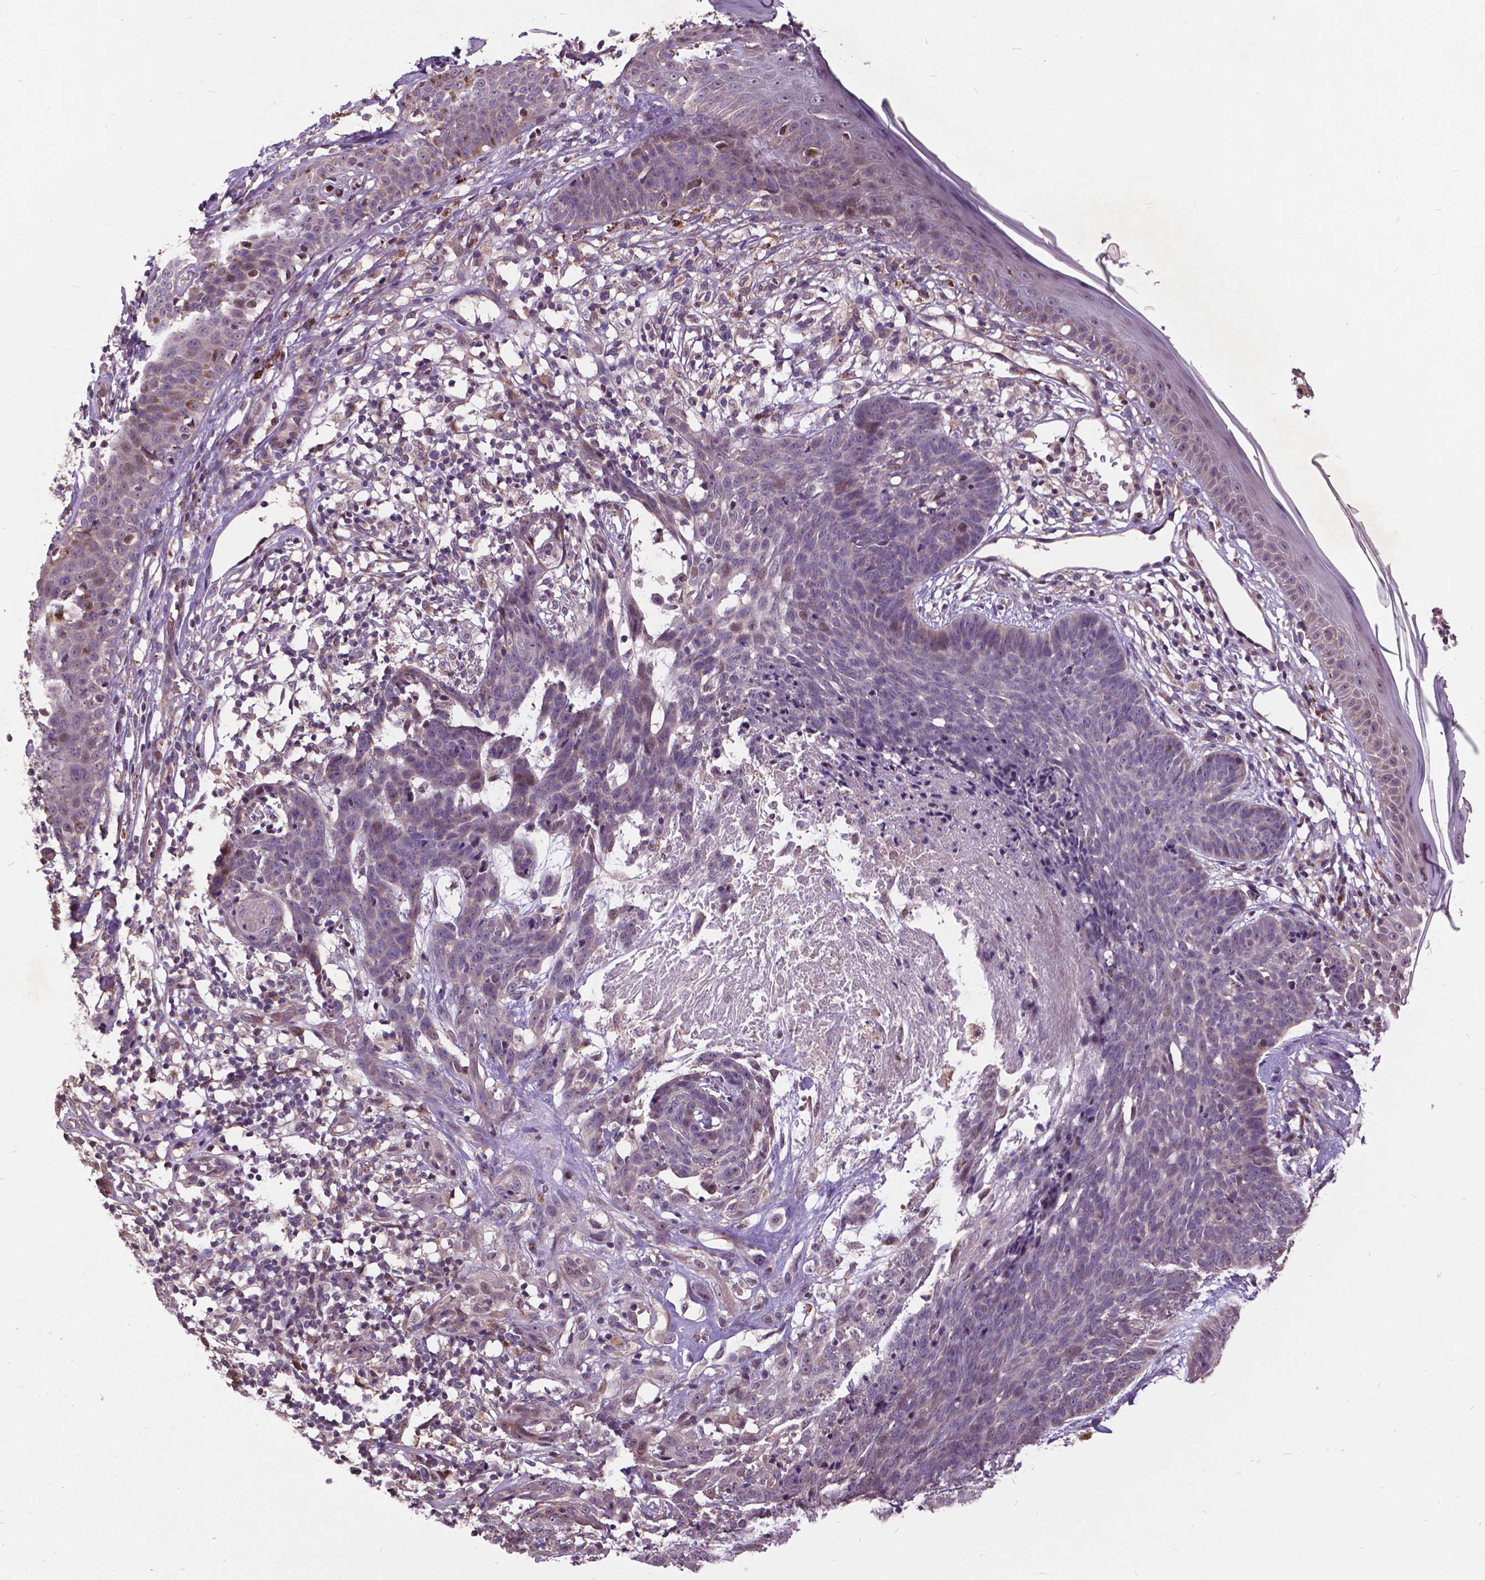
{"staining": {"intensity": "negative", "quantity": "none", "location": "none"}, "tissue": "skin cancer", "cell_type": "Tumor cells", "image_type": "cancer", "snomed": [{"axis": "morphology", "description": "Basal cell carcinoma"}, {"axis": "topography", "description": "Skin"}], "caption": "Histopathology image shows no significant protein staining in tumor cells of basal cell carcinoma (skin). (Immunohistochemistry, brightfield microscopy, high magnification).", "gene": "AP1S3", "patient": {"sex": "male", "age": 85}}